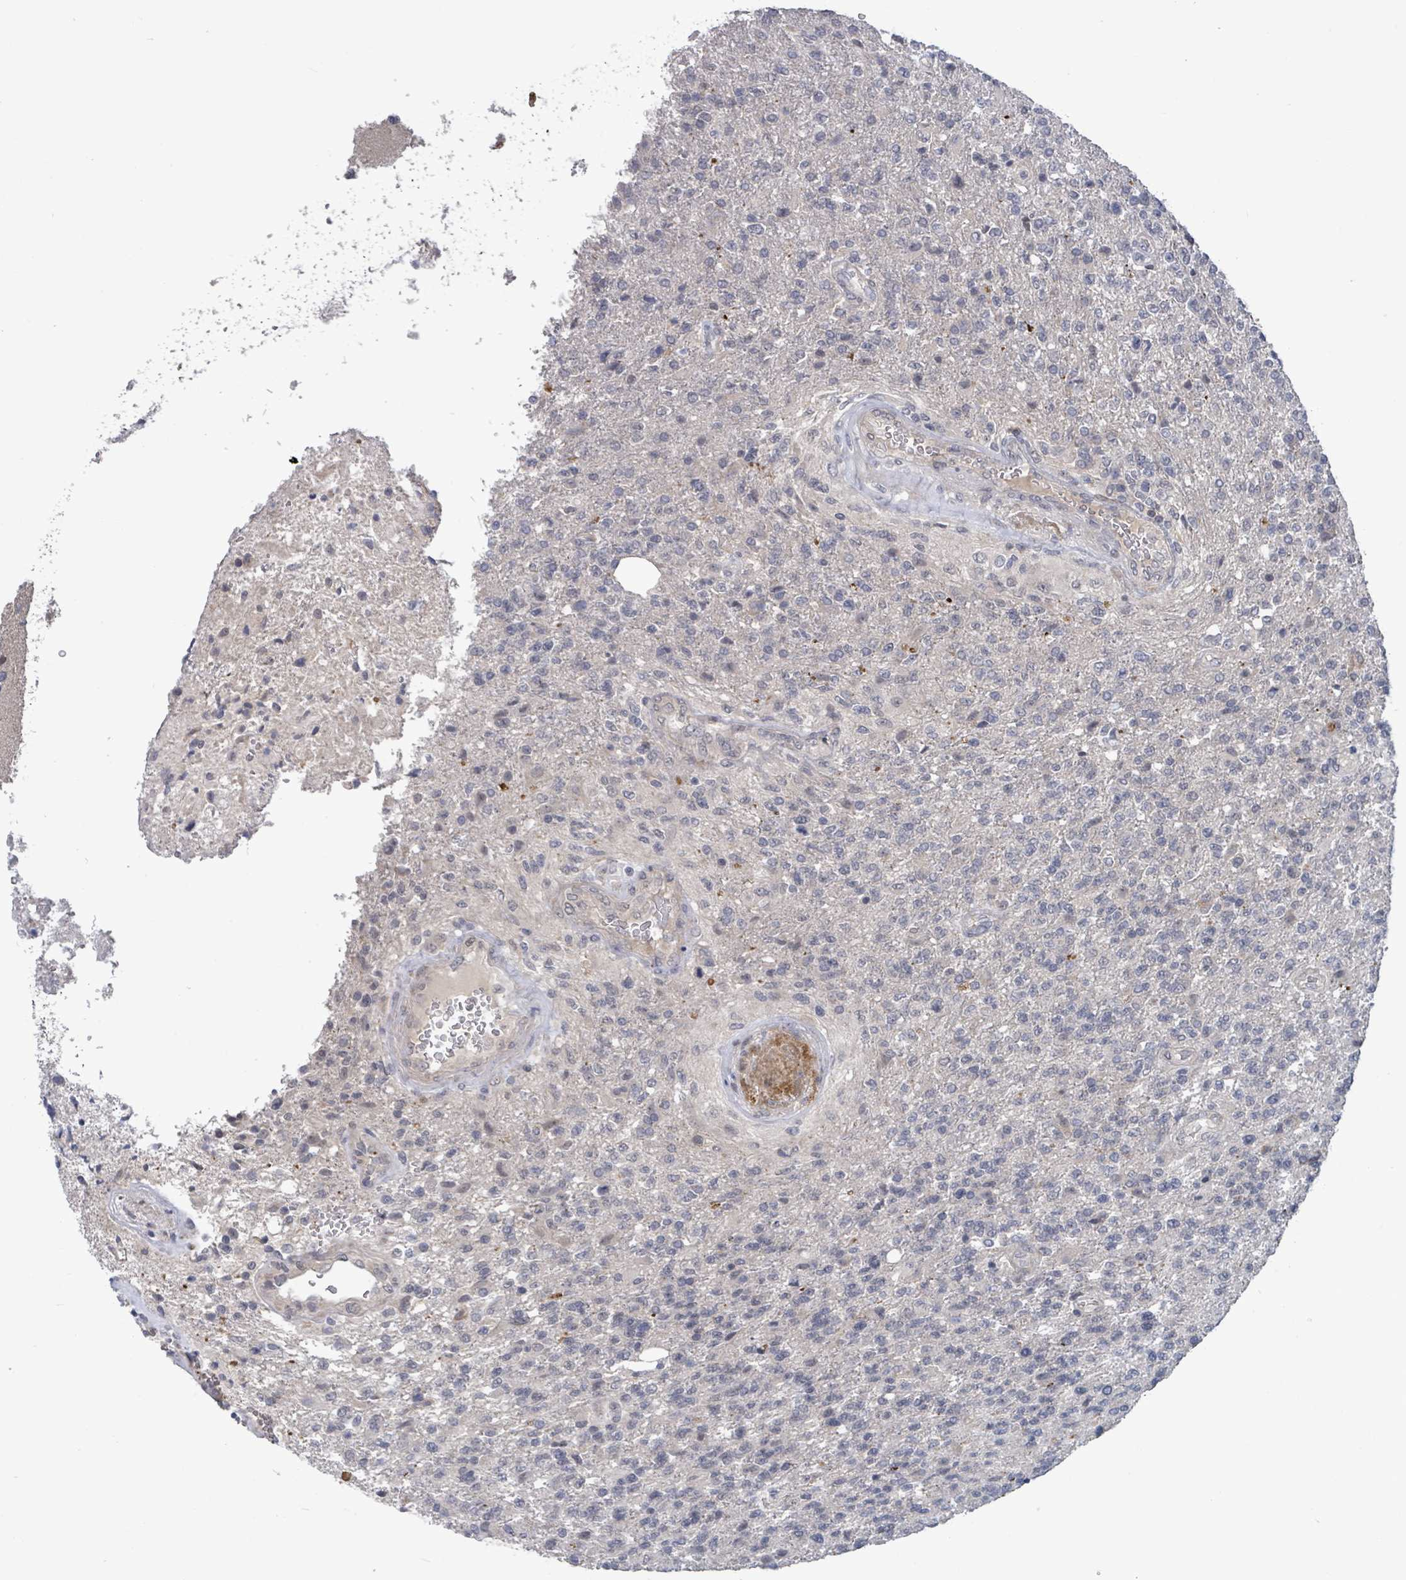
{"staining": {"intensity": "negative", "quantity": "none", "location": "none"}, "tissue": "glioma", "cell_type": "Tumor cells", "image_type": "cancer", "snomed": [{"axis": "morphology", "description": "Glioma, malignant, High grade"}, {"axis": "topography", "description": "Brain"}], "caption": "Tumor cells show no significant protein positivity in glioma.", "gene": "AMMECR1", "patient": {"sex": "male", "age": 56}}